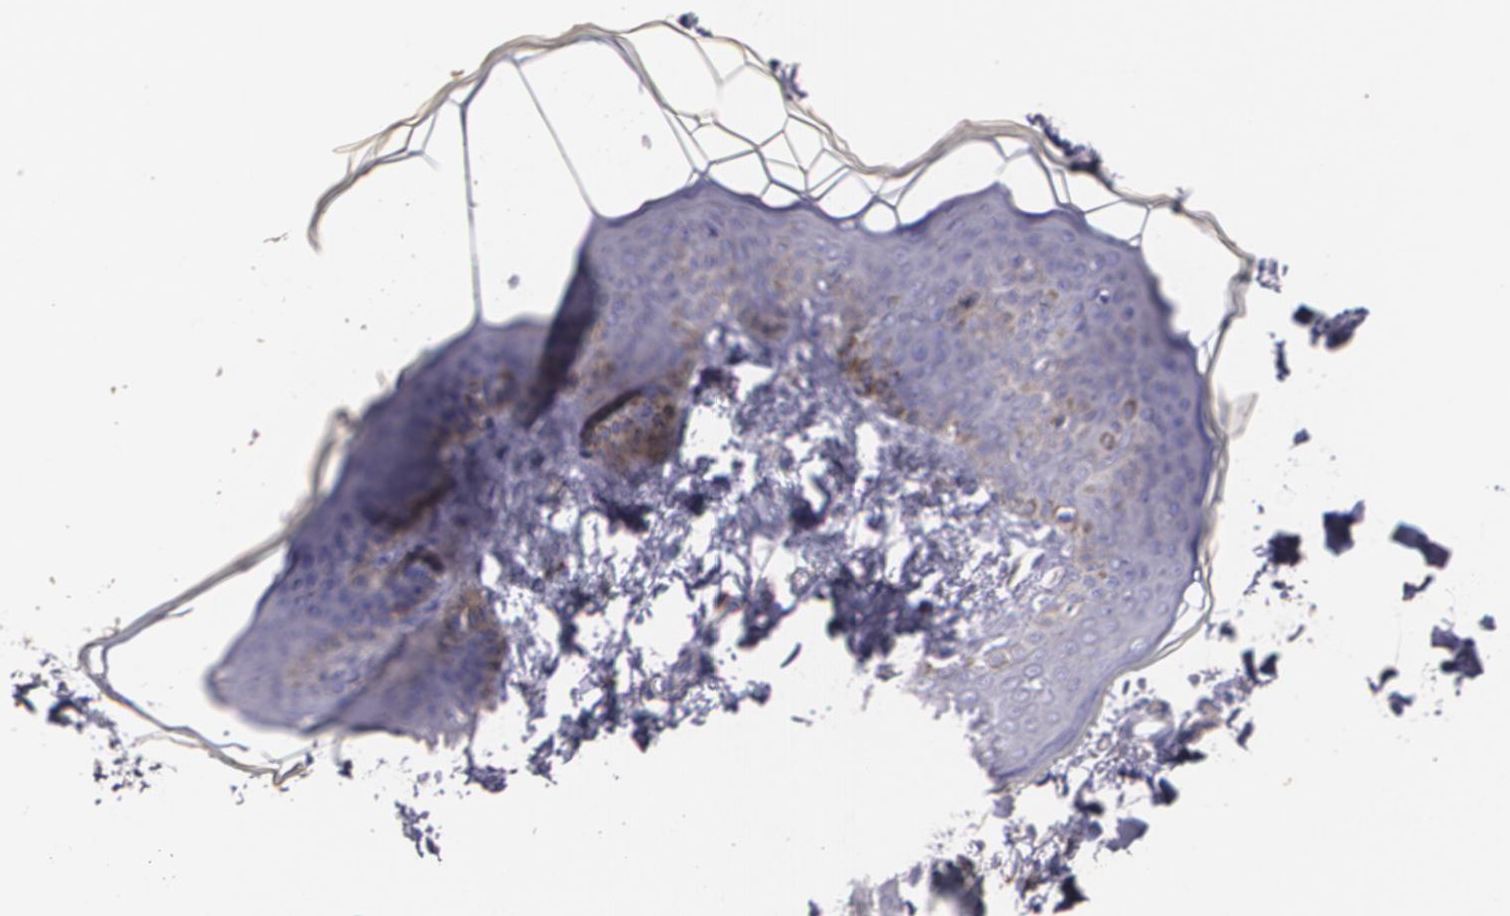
{"staining": {"intensity": "negative", "quantity": "none", "location": "none"}, "tissue": "skin", "cell_type": "Fibroblasts", "image_type": "normal", "snomed": [{"axis": "morphology", "description": "Normal tissue, NOS"}, {"axis": "topography", "description": "Skin"}], "caption": "This micrograph is of unremarkable skin stained with immunohistochemistry to label a protein in brown with the nuclei are counter-stained blue. There is no expression in fibroblasts. (DAB immunohistochemistry visualized using brightfield microscopy, high magnification).", "gene": "TGFBR1", "patient": {"sex": "female", "age": 17}}